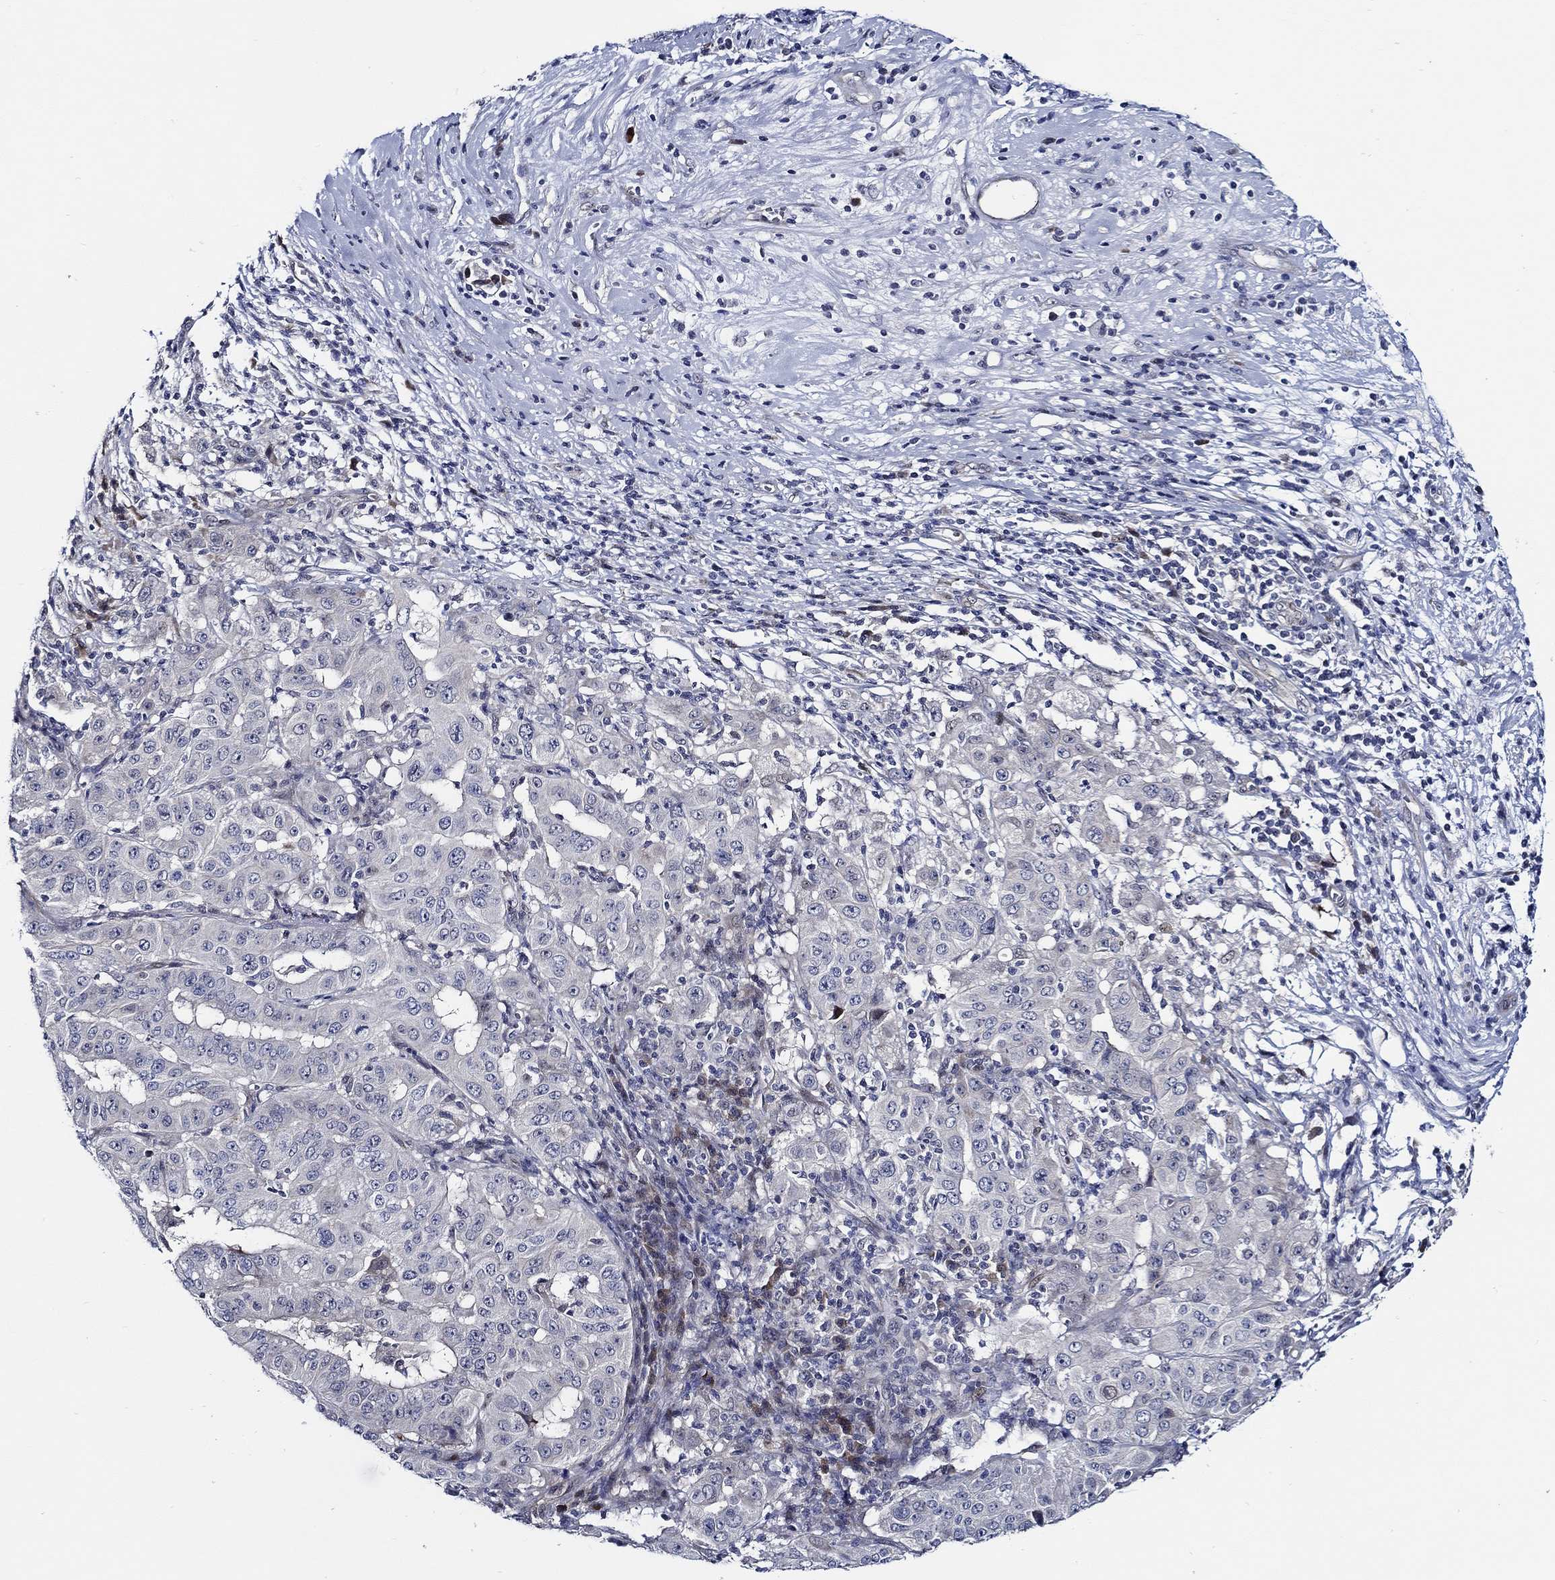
{"staining": {"intensity": "negative", "quantity": "none", "location": "none"}, "tissue": "pancreatic cancer", "cell_type": "Tumor cells", "image_type": "cancer", "snomed": [{"axis": "morphology", "description": "Adenocarcinoma, NOS"}, {"axis": "topography", "description": "Pancreas"}], "caption": "Immunohistochemistry (IHC) image of neoplastic tissue: pancreatic cancer stained with DAB (3,3'-diaminobenzidine) exhibits no significant protein expression in tumor cells.", "gene": "C8orf48", "patient": {"sex": "male", "age": 63}}